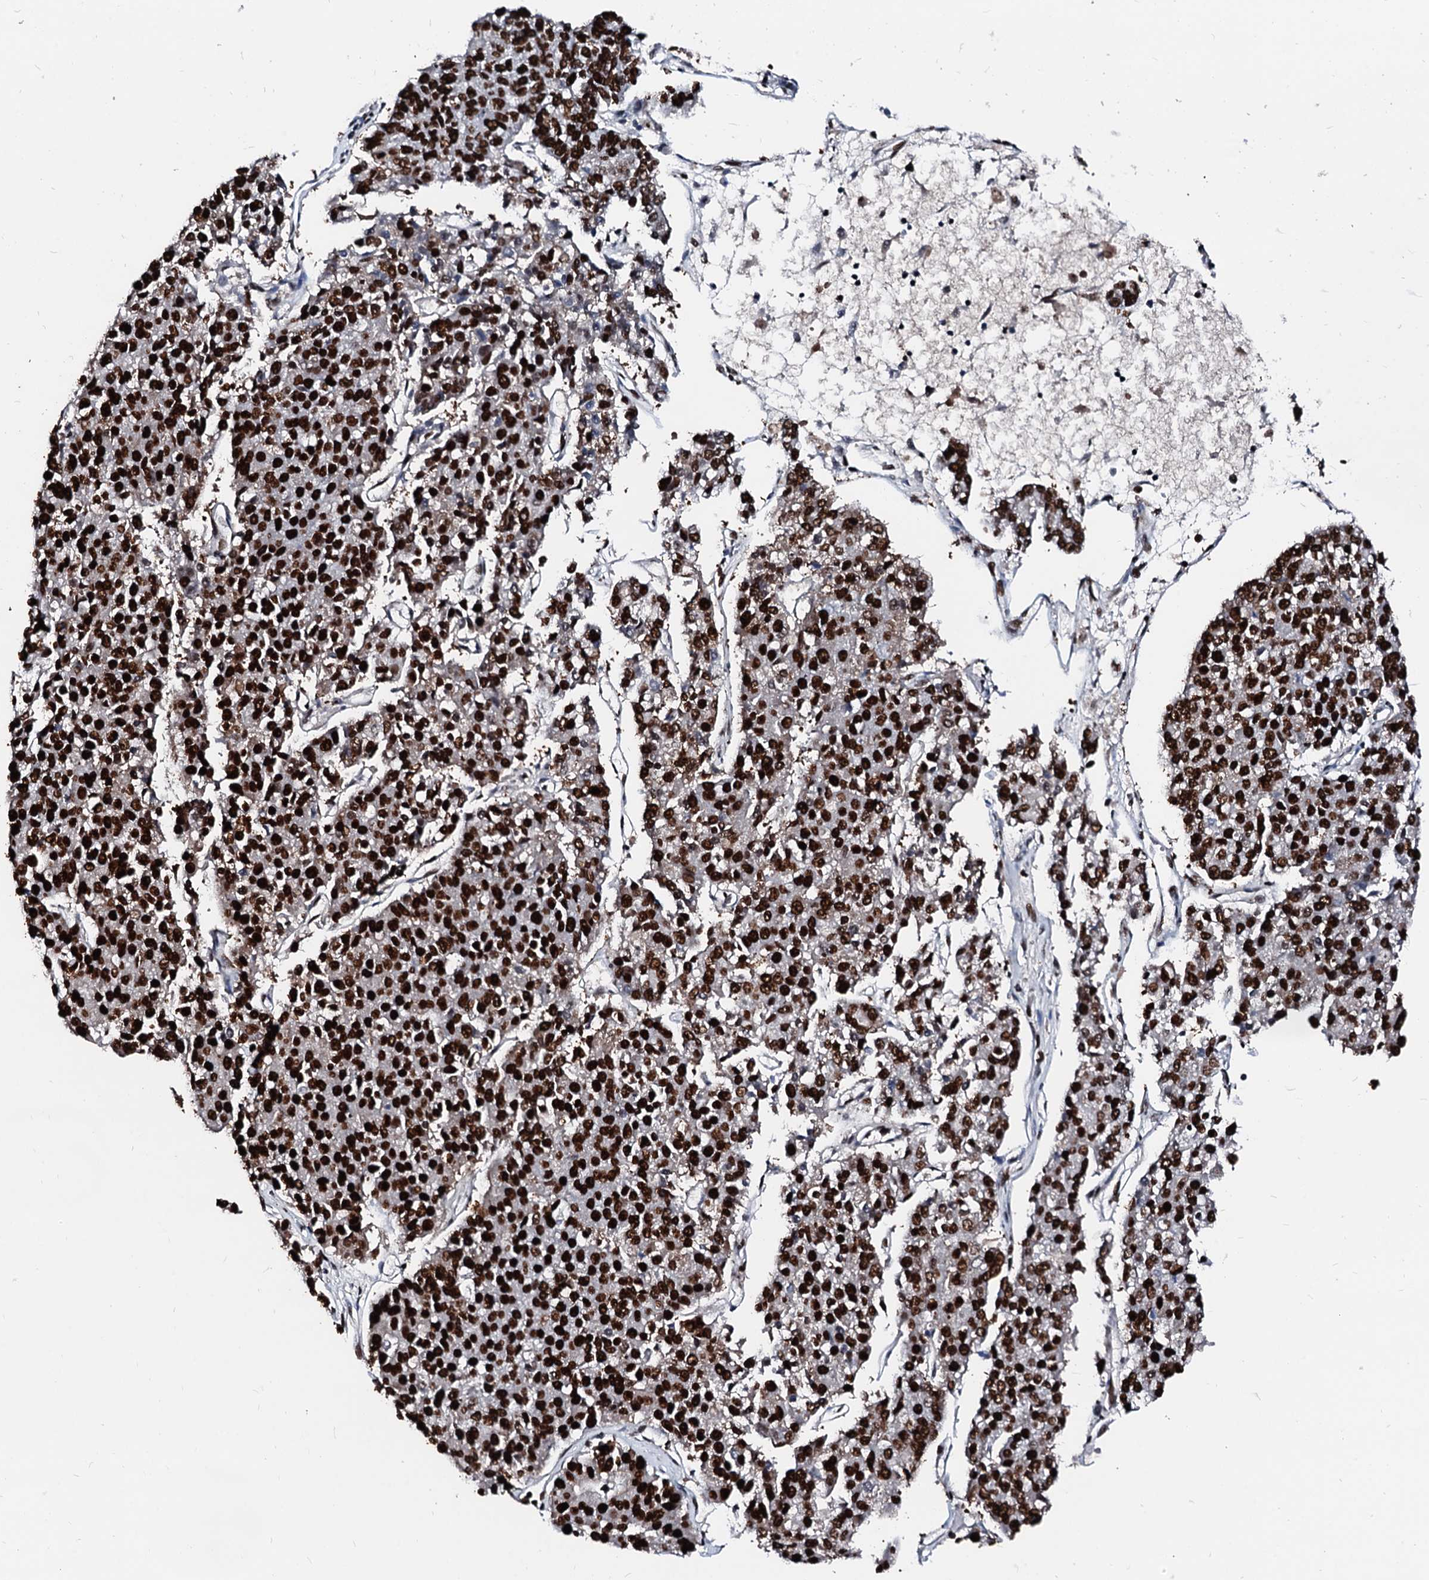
{"staining": {"intensity": "strong", "quantity": ">75%", "location": "cytoplasmic/membranous,nuclear"}, "tissue": "pancreatic cancer", "cell_type": "Tumor cells", "image_type": "cancer", "snomed": [{"axis": "morphology", "description": "Adenocarcinoma, NOS"}, {"axis": "topography", "description": "Pancreas"}], "caption": "Protein analysis of pancreatic adenocarcinoma tissue displays strong cytoplasmic/membranous and nuclear expression in approximately >75% of tumor cells. (IHC, brightfield microscopy, high magnification).", "gene": "RALY", "patient": {"sex": "male", "age": 50}}